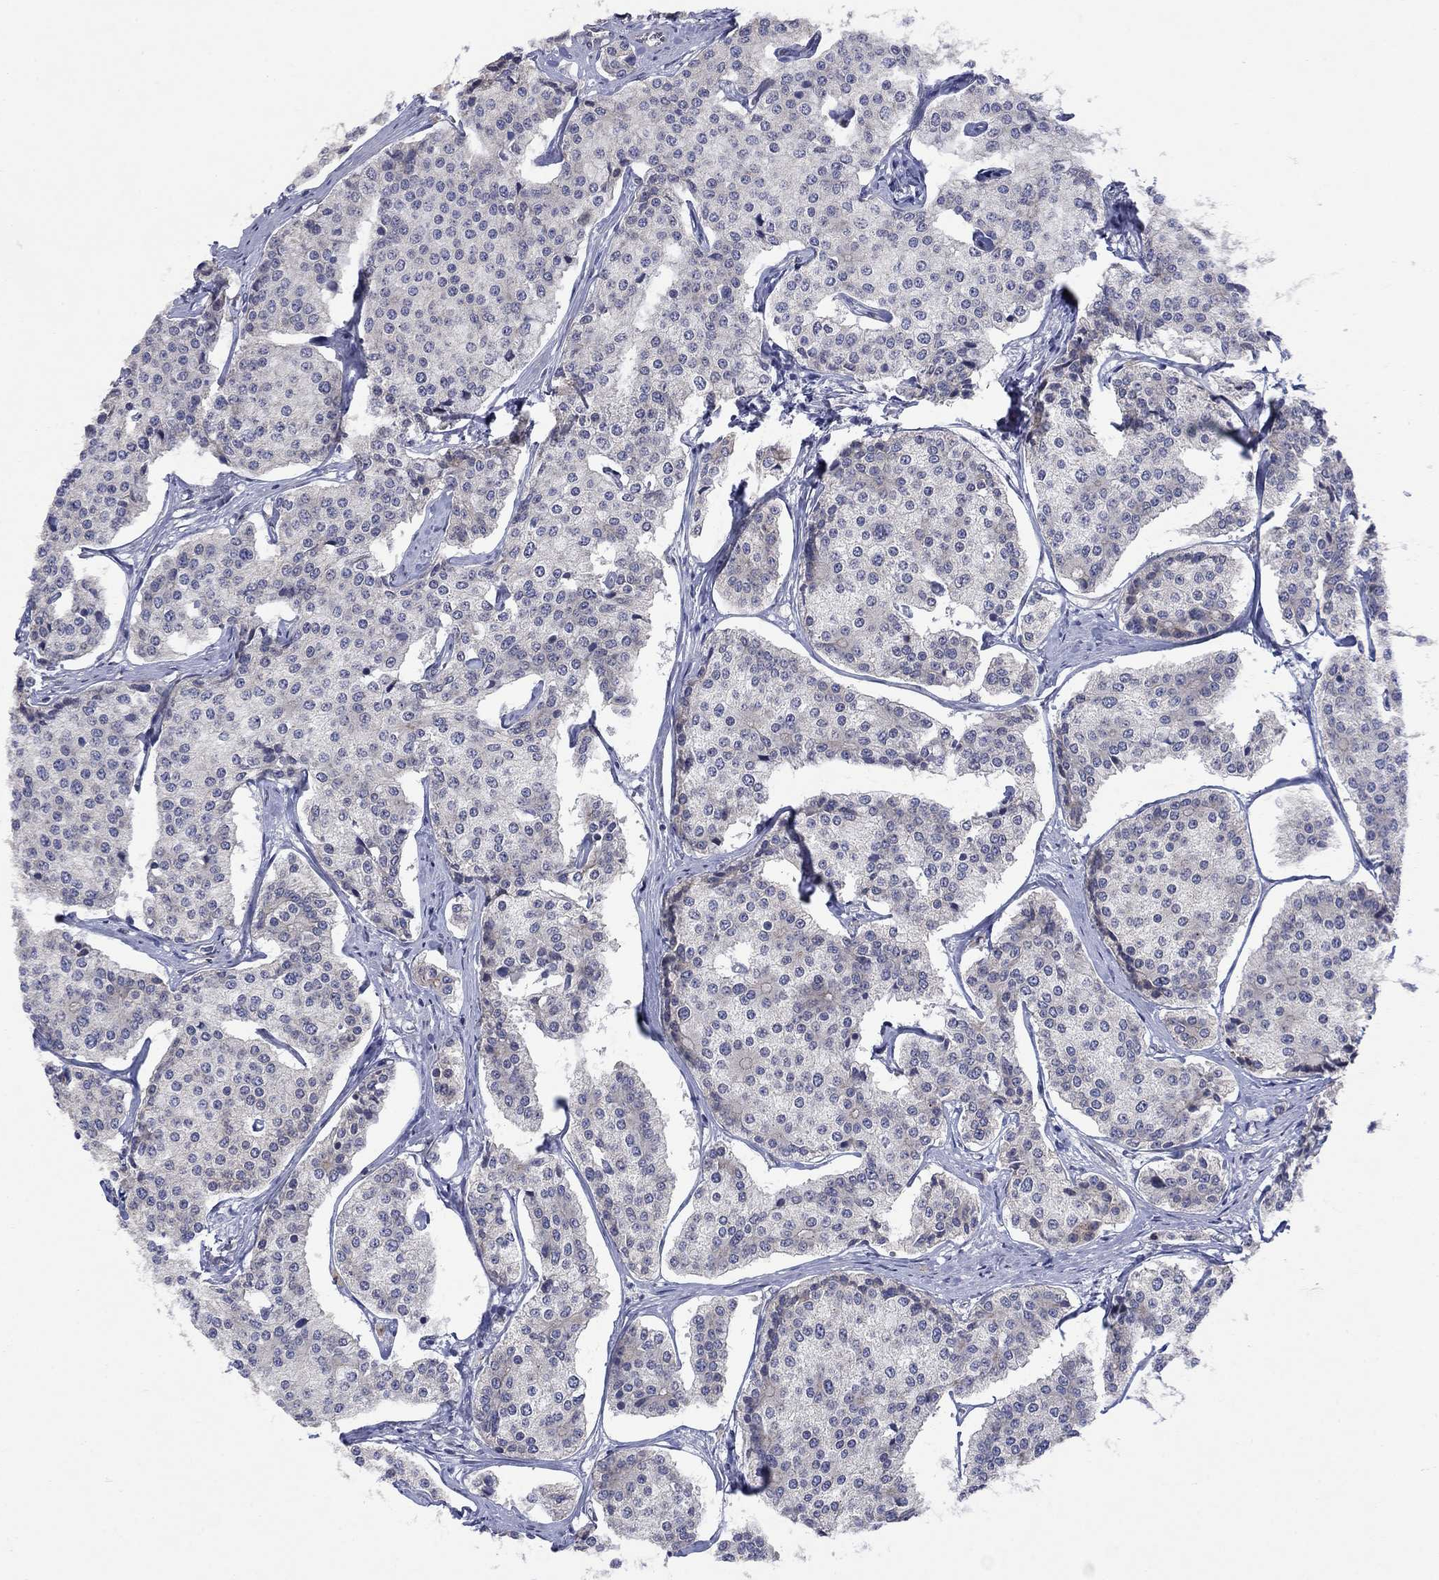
{"staining": {"intensity": "negative", "quantity": "none", "location": "none"}, "tissue": "carcinoid", "cell_type": "Tumor cells", "image_type": "cancer", "snomed": [{"axis": "morphology", "description": "Carcinoid, malignant, NOS"}, {"axis": "topography", "description": "Small intestine"}], "caption": "DAB (3,3'-diaminobenzidine) immunohistochemical staining of carcinoid (malignant) shows no significant expression in tumor cells. The staining was performed using DAB (3,3'-diaminobenzidine) to visualize the protein expression in brown, while the nuclei were stained in blue with hematoxylin (Magnification: 20x).", "gene": "EMC9", "patient": {"sex": "female", "age": 65}}